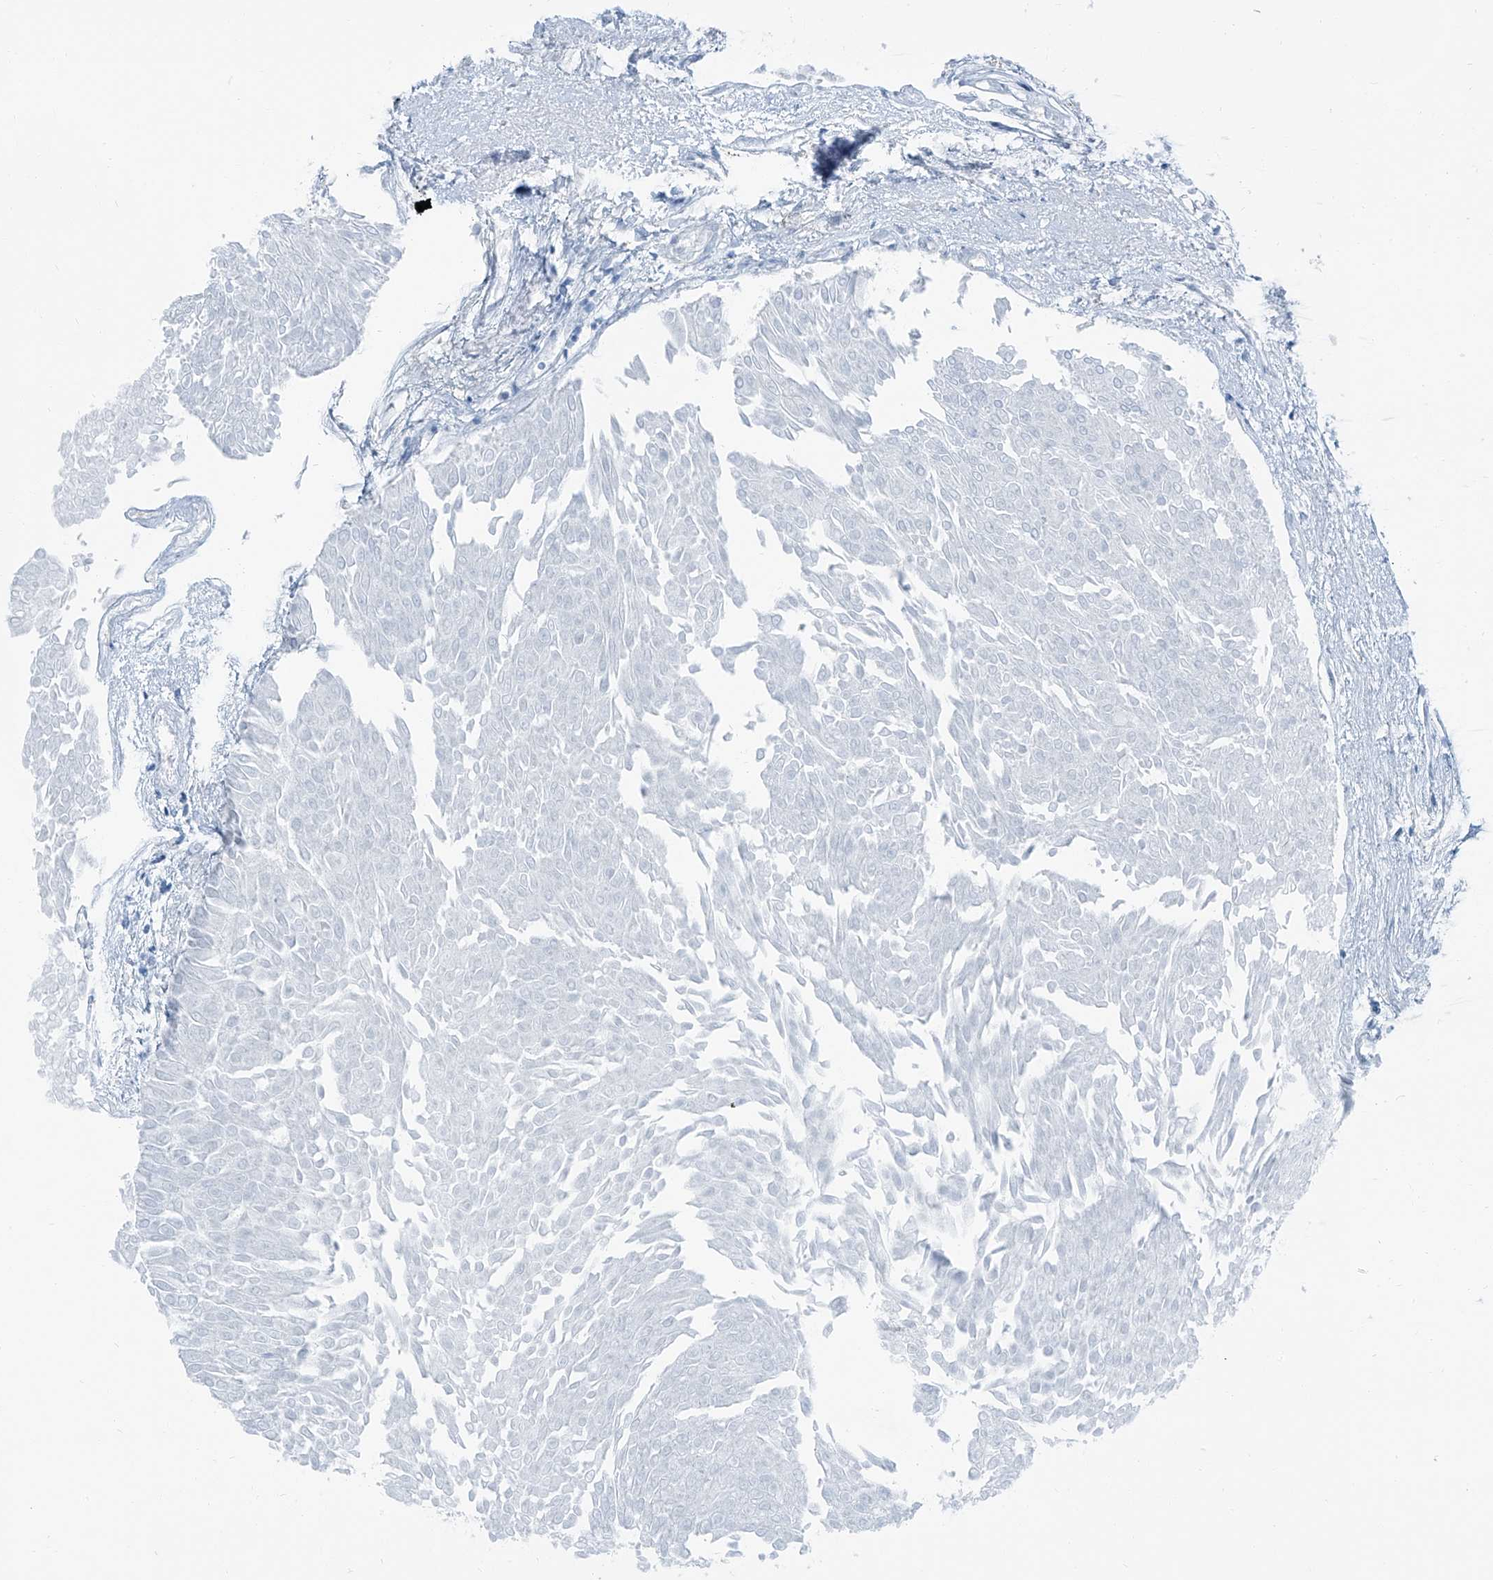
{"staining": {"intensity": "negative", "quantity": "none", "location": "none"}, "tissue": "urothelial cancer", "cell_type": "Tumor cells", "image_type": "cancer", "snomed": [{"axis": "morphology", "description": "Urothelial carcinoma, Low grade"}, {"axis": "topography", "description": "Urinary bladder"}], "caption": "Human urothelial carcinoma (low-grade) stained for a protein using immunohistochemistry (IHC) shows no expression in tumor cells.", "gene": "RGN", "patient": {"sex": "male", "age": 67}}